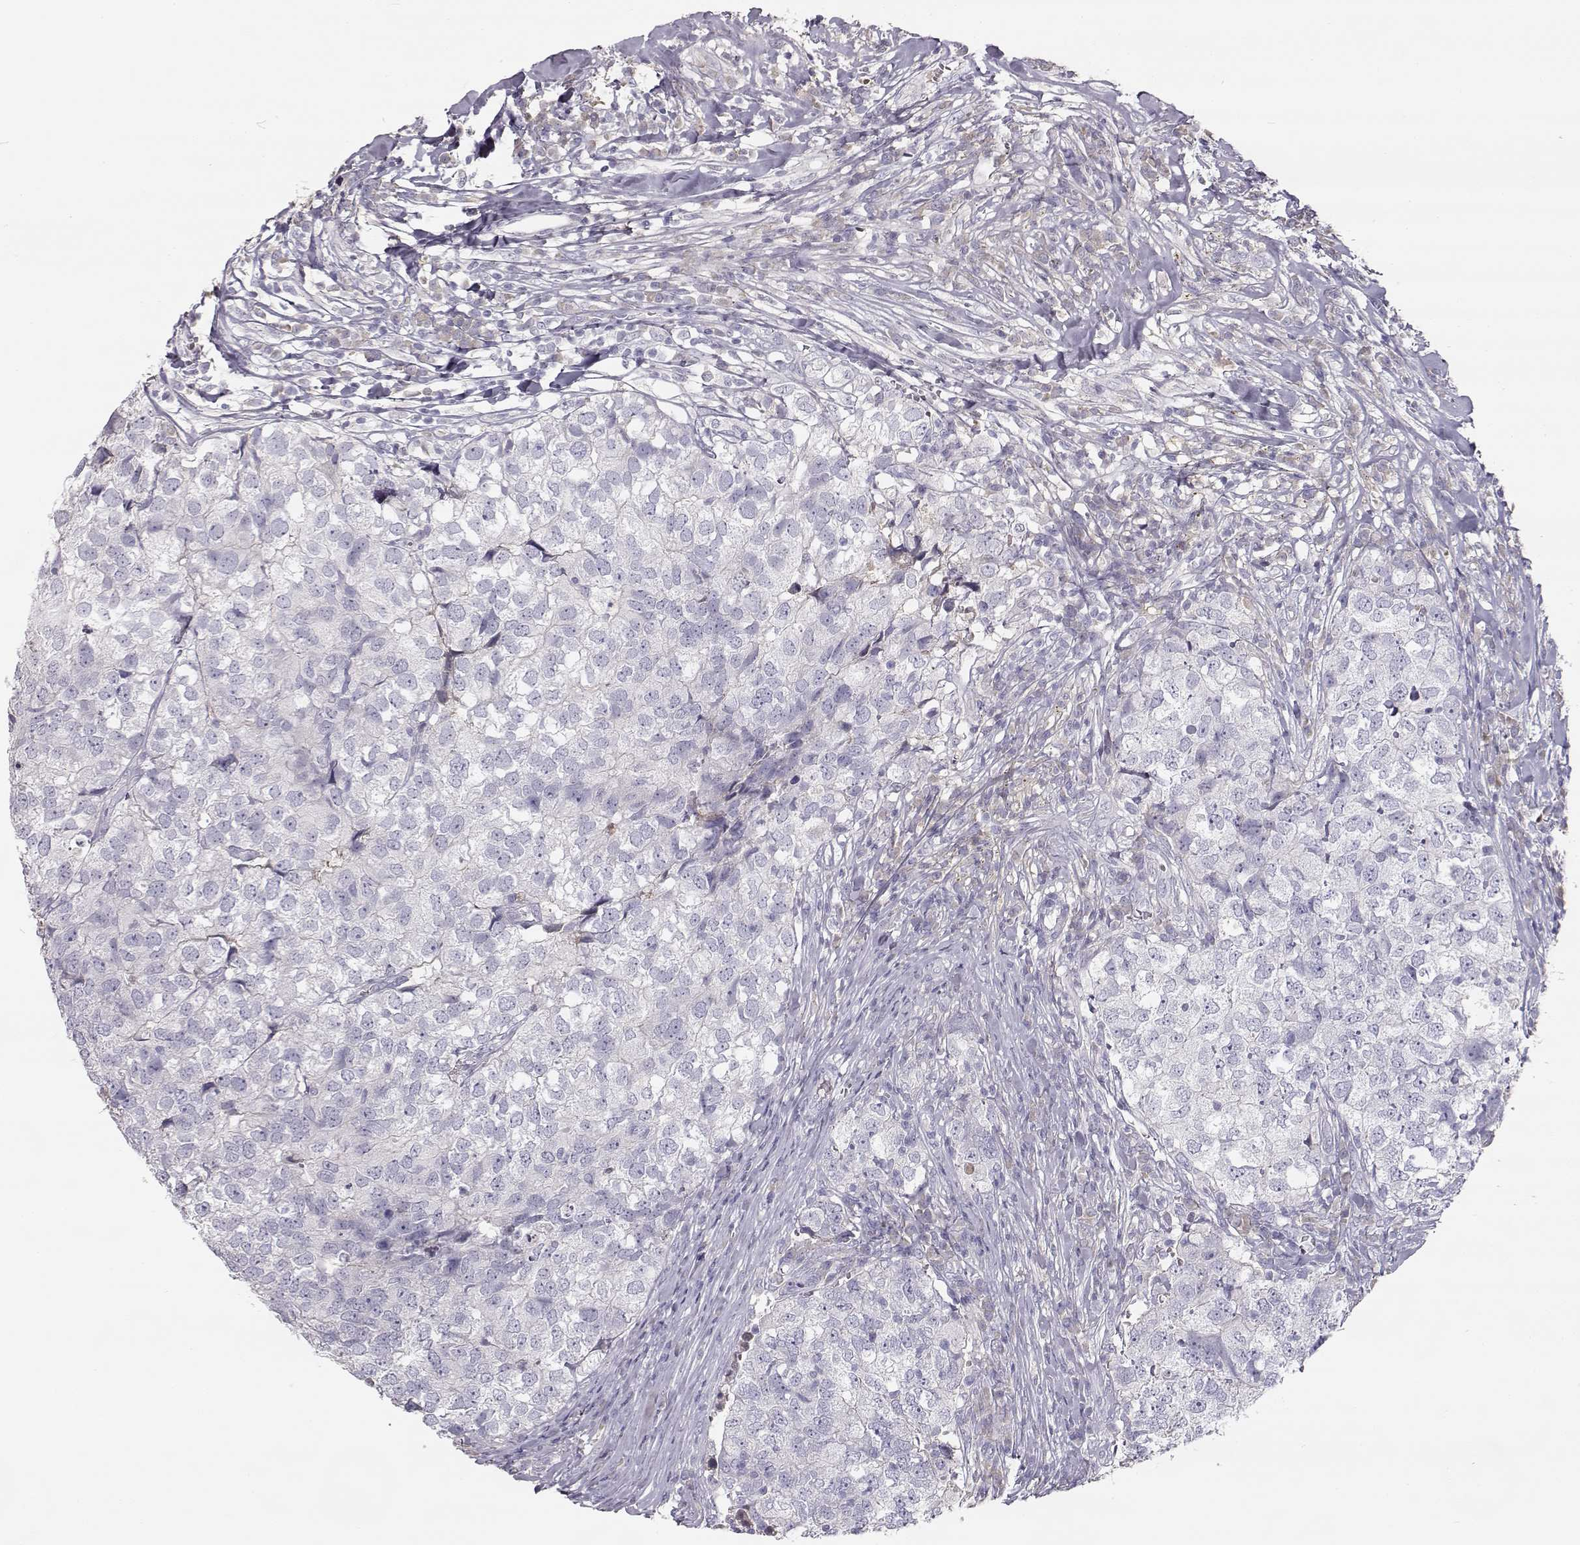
{"staining": {"intensity": "negative", "quantity": "none", "location": "none"}, "tissue": "breast cancer", "cell_type": "Tumor cells", "image_type": "cancer", "snomed": [{"axis": "morphology", "description": "Duct carcinoma"}, {"axis": "topography", "description": "Breast"}], "caption": "This is an IHC photomicrograph of infiltrating ductal carcinoma (breast). There is no positivity in tumor cells.", "gene": "SLCO6A1", "patient": {"sex": "female", "age": 30}}